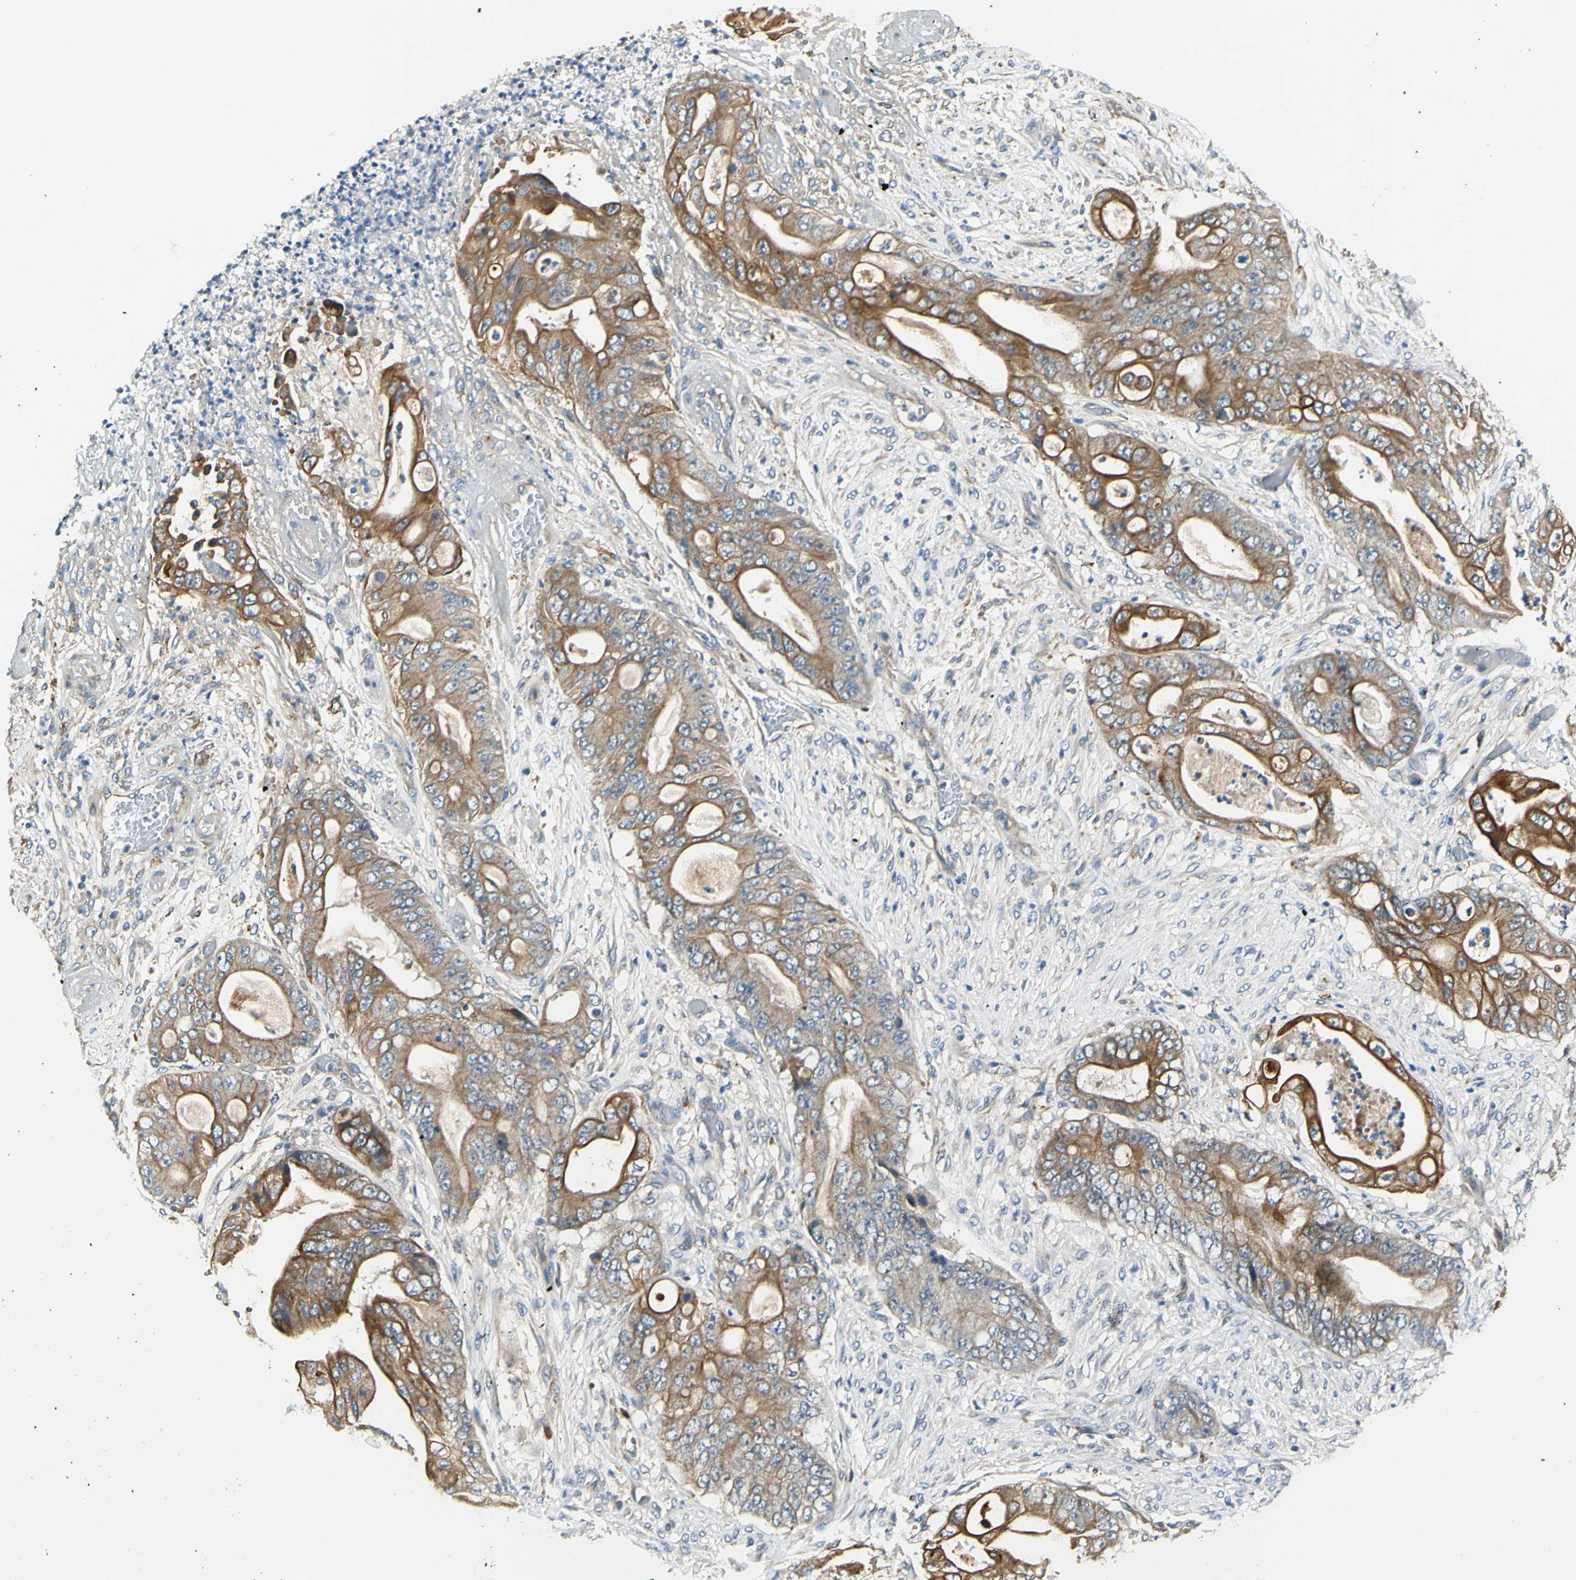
{"staining": {"intensity": "moderate", "quantity": ">75%", "location": "cytoplasmic/membranous"}, "tissue": "stomach cancer", "cell_type": "Tumor cells", "image_type": "cancer", "snomed": [{"axis": "morphology", "description": "Adenocarcinoma, NOS"}, {"axis": "topography", "description": "Stomach"}], "caption": "Immunohistochemistry (IHC) photomicrograph of neoplastic tissue: stomach cancer (adenocarcinoma) stained using immunohistochemistry demonstrates medium levels of moderate protein expression localized specifically in the cytoplasmic/membranous of tumor cells, appearing as a cytoplasmic/membranous brown color.", "gene": "LAMA3", "patient": {"sex": "female", "age": 73}}